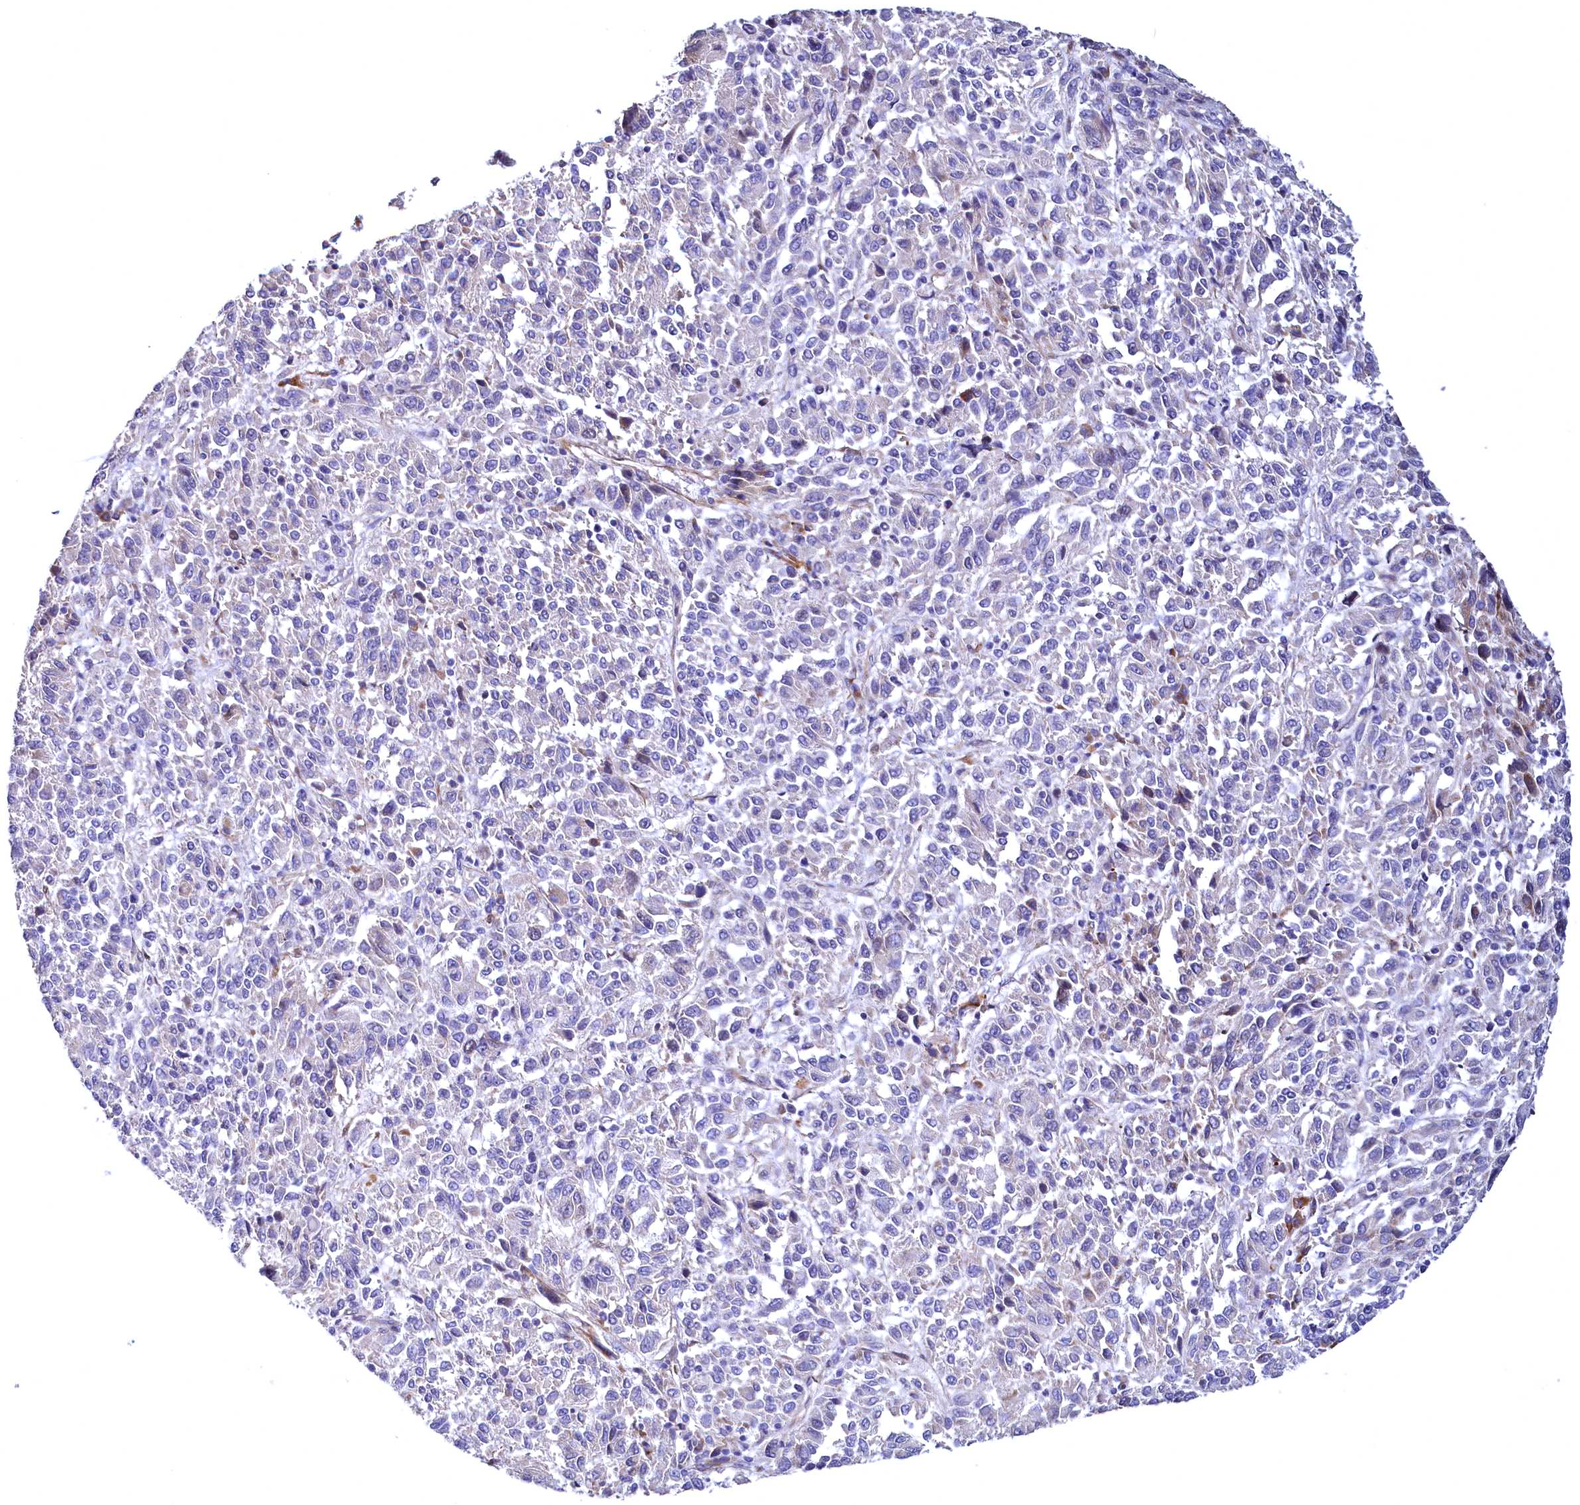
{"staining": {"intensity": "negative", "quantity": "none", "location": "none"}, "tissue": "melanoma", "cell_type": "Tumor cells", "image_type": "cancer", "snomed": [{"axis": "morphology", "description": "Malignant melanoma, Metastatic site"}, {"axis": "topography", "description": "Lung"}], "caption": "Immunohistochemical staining of human malignant melanoma (metastatic site) shows no significant positivity in tumor cells.", "gene": "WNT8A", "patient": {"sex": "male", "age": 64}}